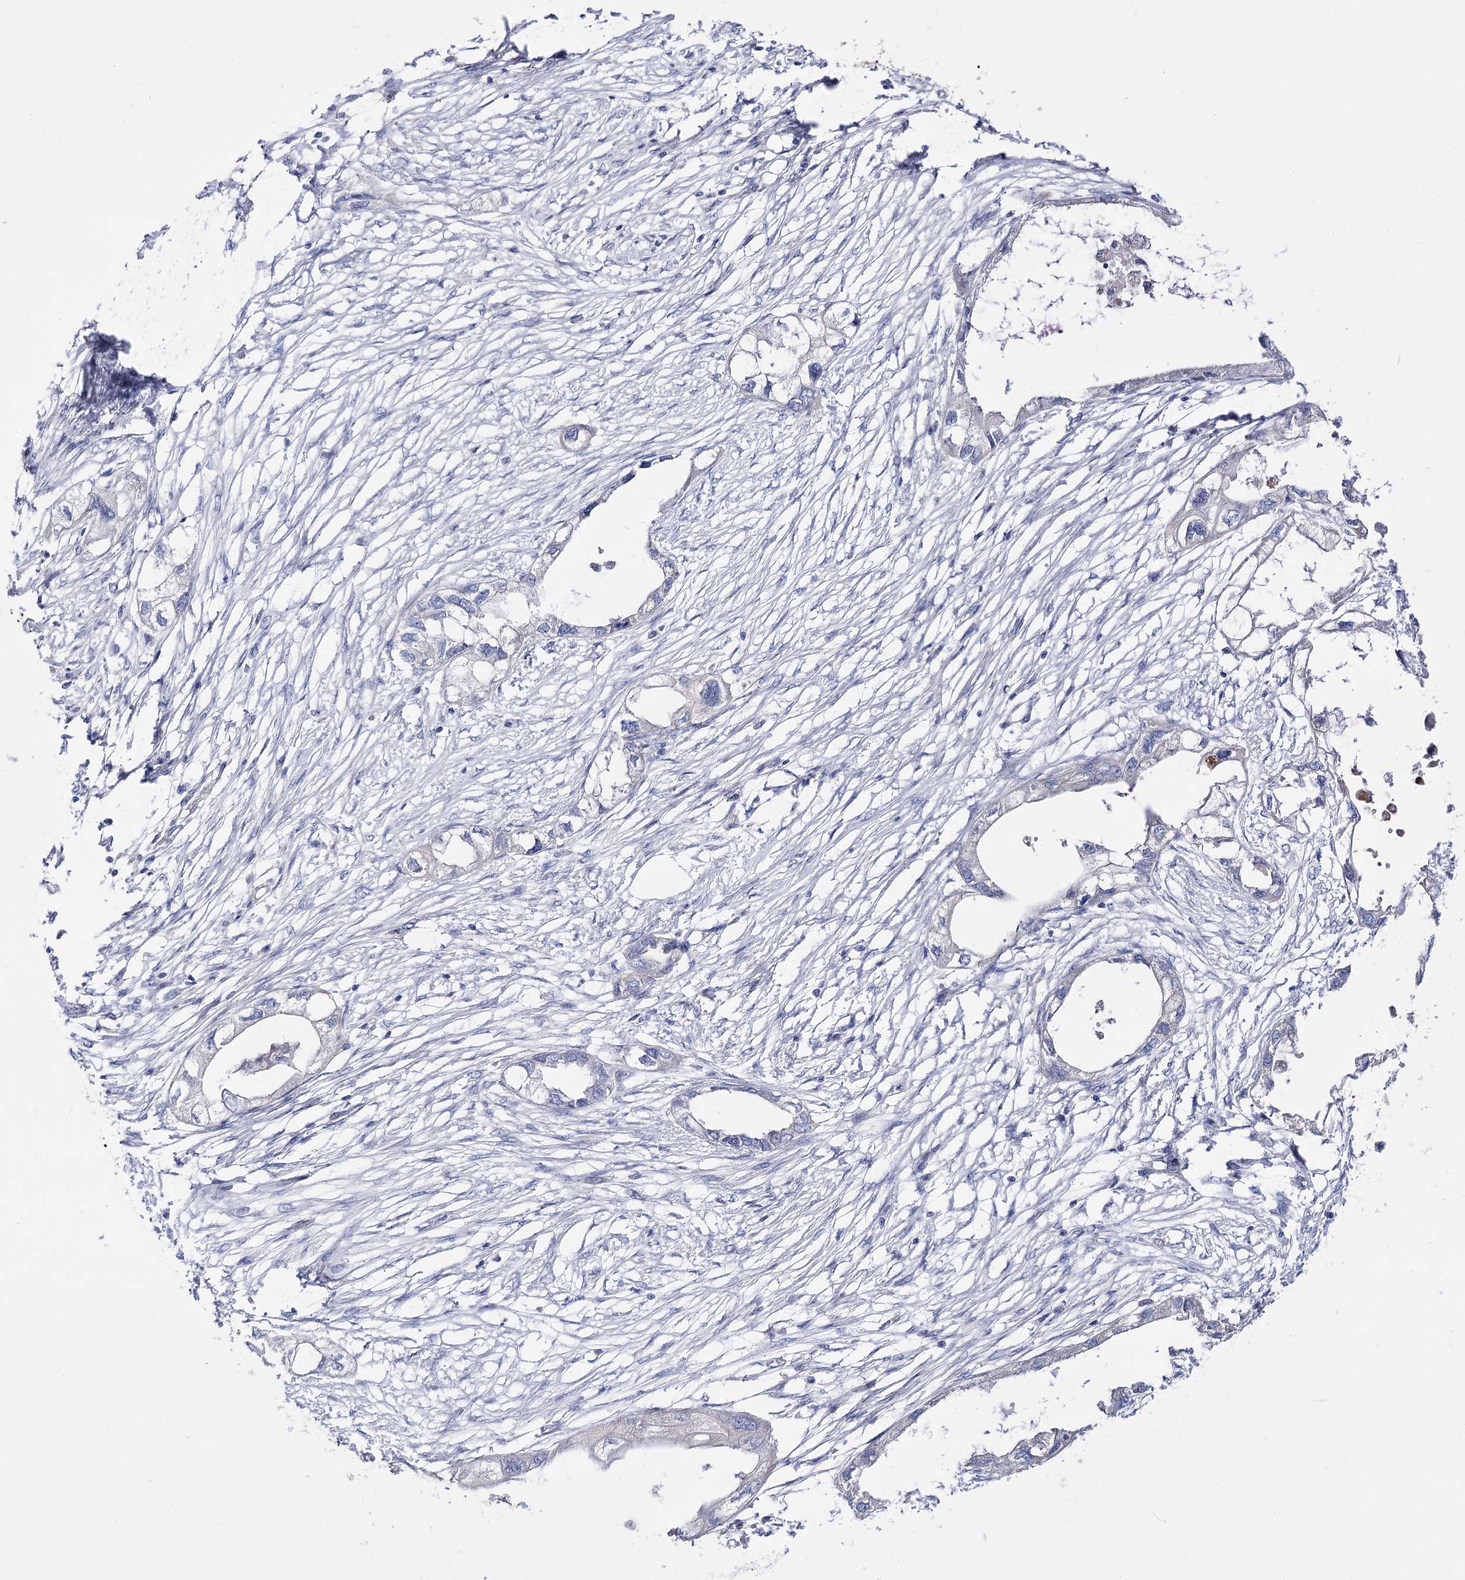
{"staining": {"intensity": "negative", "quantity": "none", "location": "none"}, "tissue": "endometrial cancer", "cell_type": "Tumor cells", "image_type": "cancer", "snomed": [{"axis": "morphology", "description": "Adenocarcinoma, NOS"}, {"axis": "morphology", "description": "Adenocarcinoma, metastatic, NOS"}, {"axis": "topography", "description": "Adipose tissue"}, {"axis": "topography", "description": "Endometrium"}], "caption": "Tumor cells show no significant protein positivity in endometrial cancer (adenocarcinoma).", "gene": "NRAP", "patient": {"sex": "female", "age": 67}}